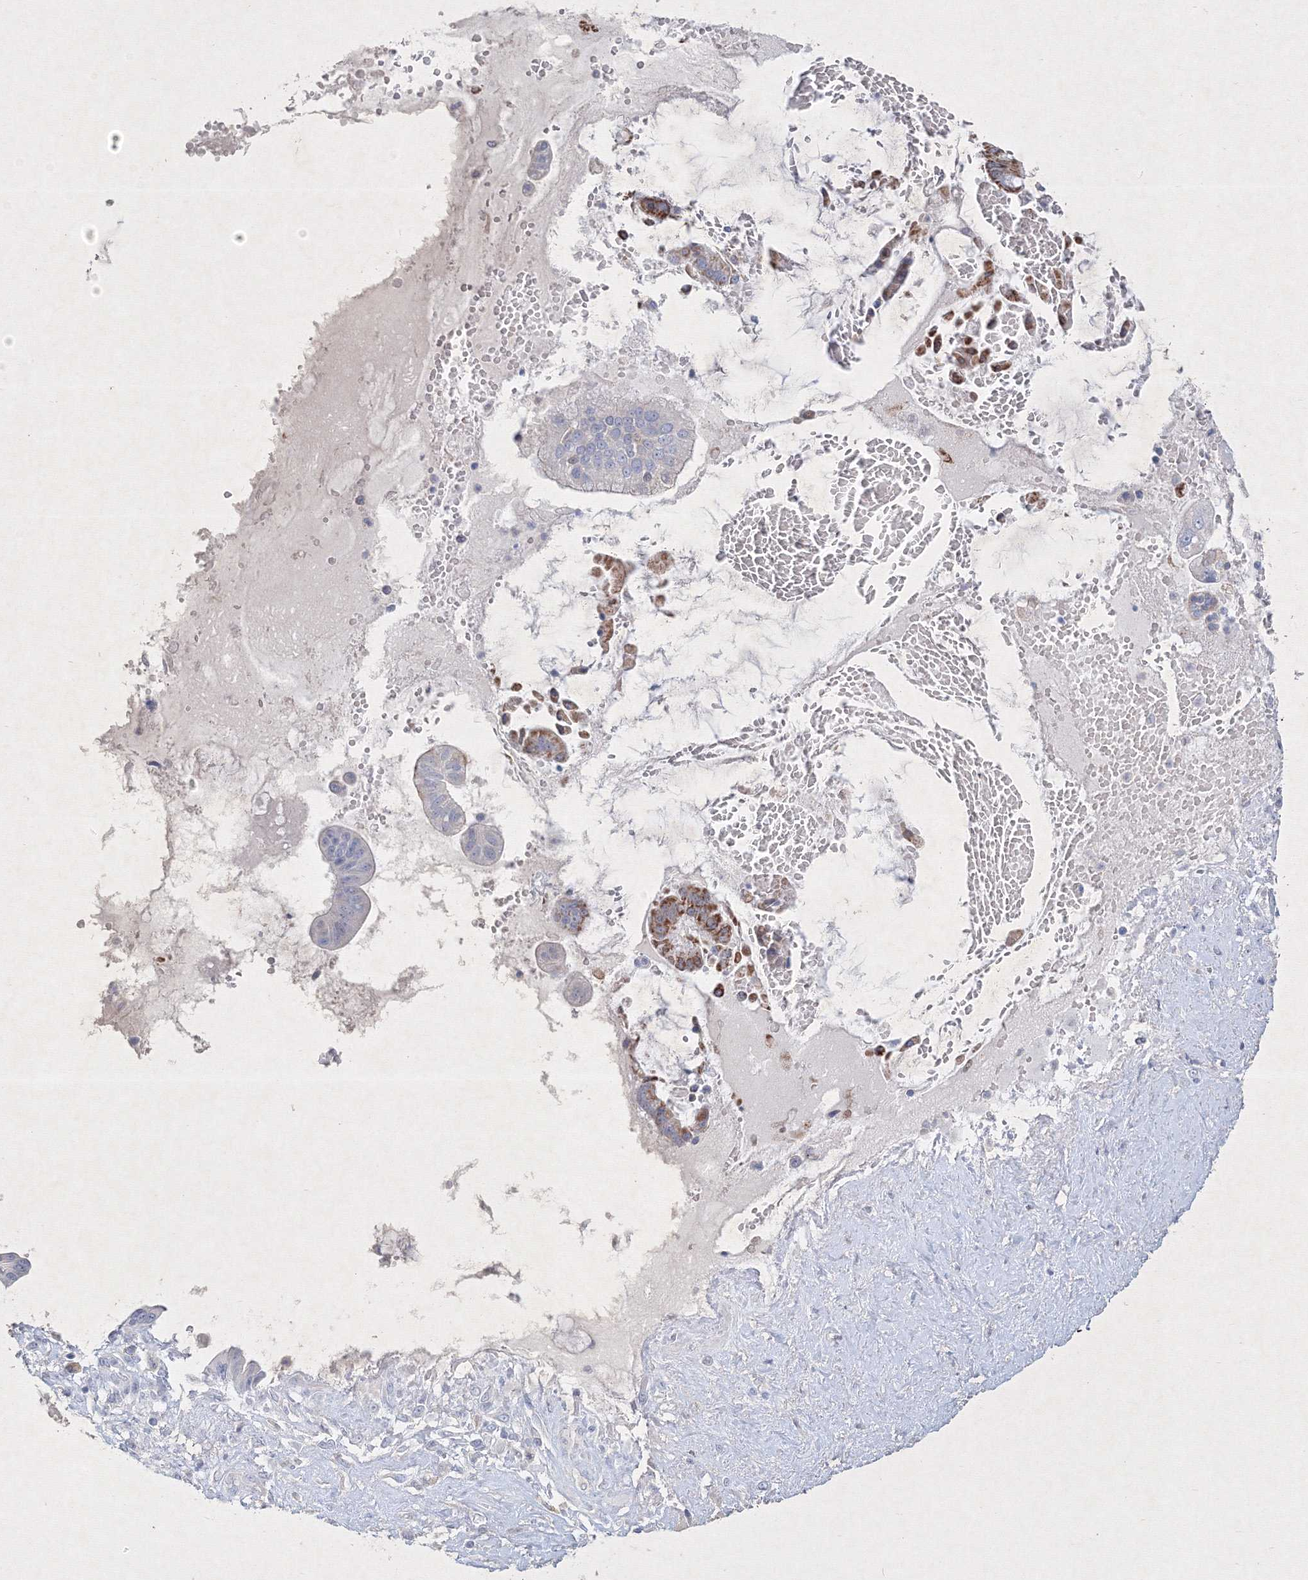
{"staining": {"intensity": "moderate", "quantity": "<25%", "location": "cytoplasmic/membranous"}, "tissue": "pancreatic cancer", "cell_type": "Tumor cells", "image_type": "cancer", "snomed": [{"axis": "morphology", "description": "Inflammation, NOS"}, {"axis": "morphology", "description": "Adenocarcinoma, NOS"}, {"axis": "topography", "description": "Pancreas"}], "caption": "Protein analysis of adenocarcinoma (pancreatic) tissue displays moderate cytoplasmic/membranous positivity in about <25% of tumor cells.", "gene": "CXXC4", "patient": {"sex": "female", "age": 56}}